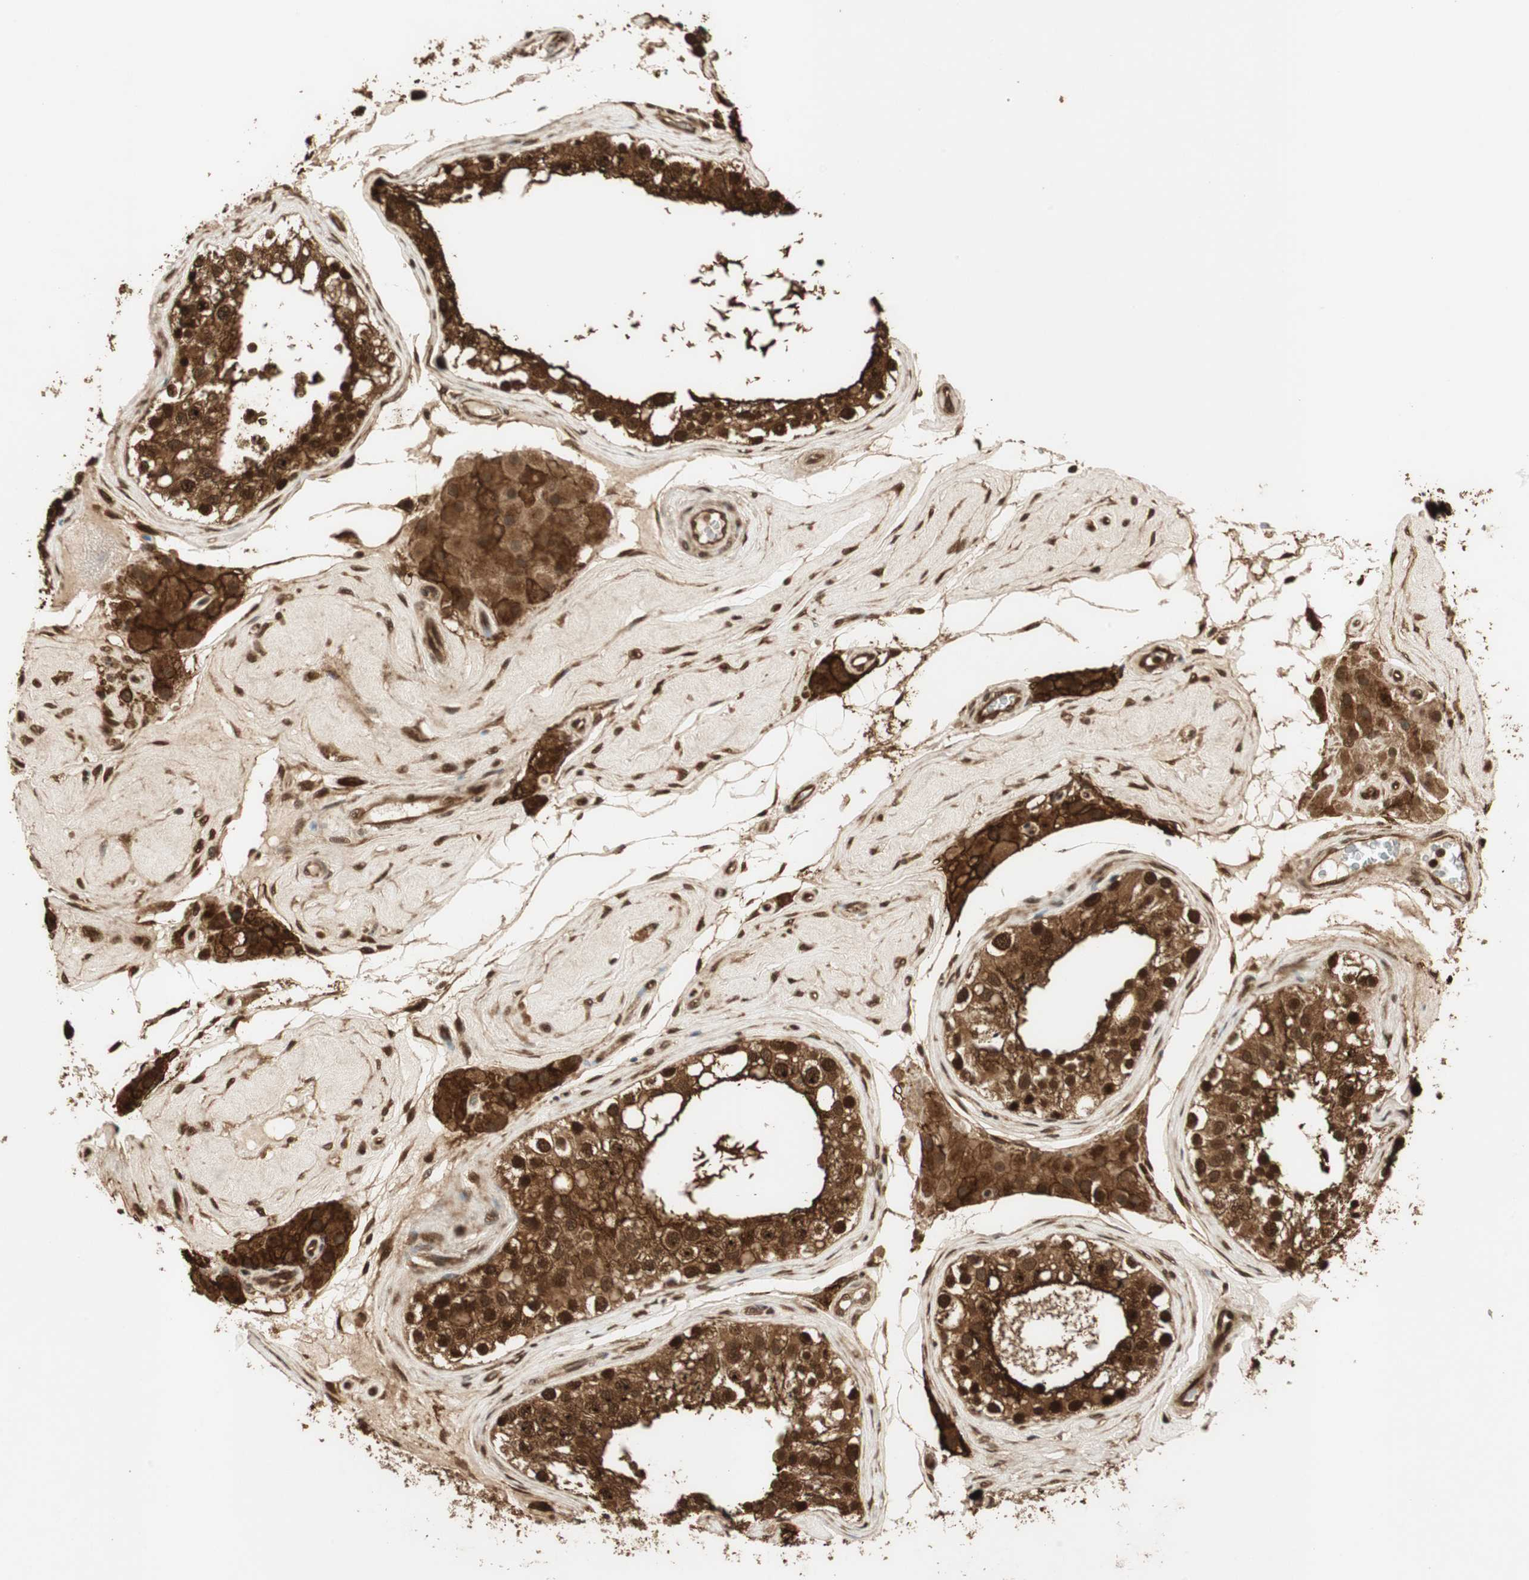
{"staining": {"intensity": "strong", "quantity": ">75%", "location": "cytoplasmic/membranous,nuclear"}, "tissue": "testis", "cell_type": "Cells in seminiferous ducts", "image_type": "normal", "snomed": [{"axis": "morphology", "description": "Normal tissue, NOS"}, {"axis": "topography", "description": "Testis"}], "caption": "Cells in seminiferous ducts show strong cytoplasmic/membranous,nuclear positivity in about >75% of cells in unremarkable testis.", "gene": "RPA3", "patient": {"sex": "male", "age": 68}}